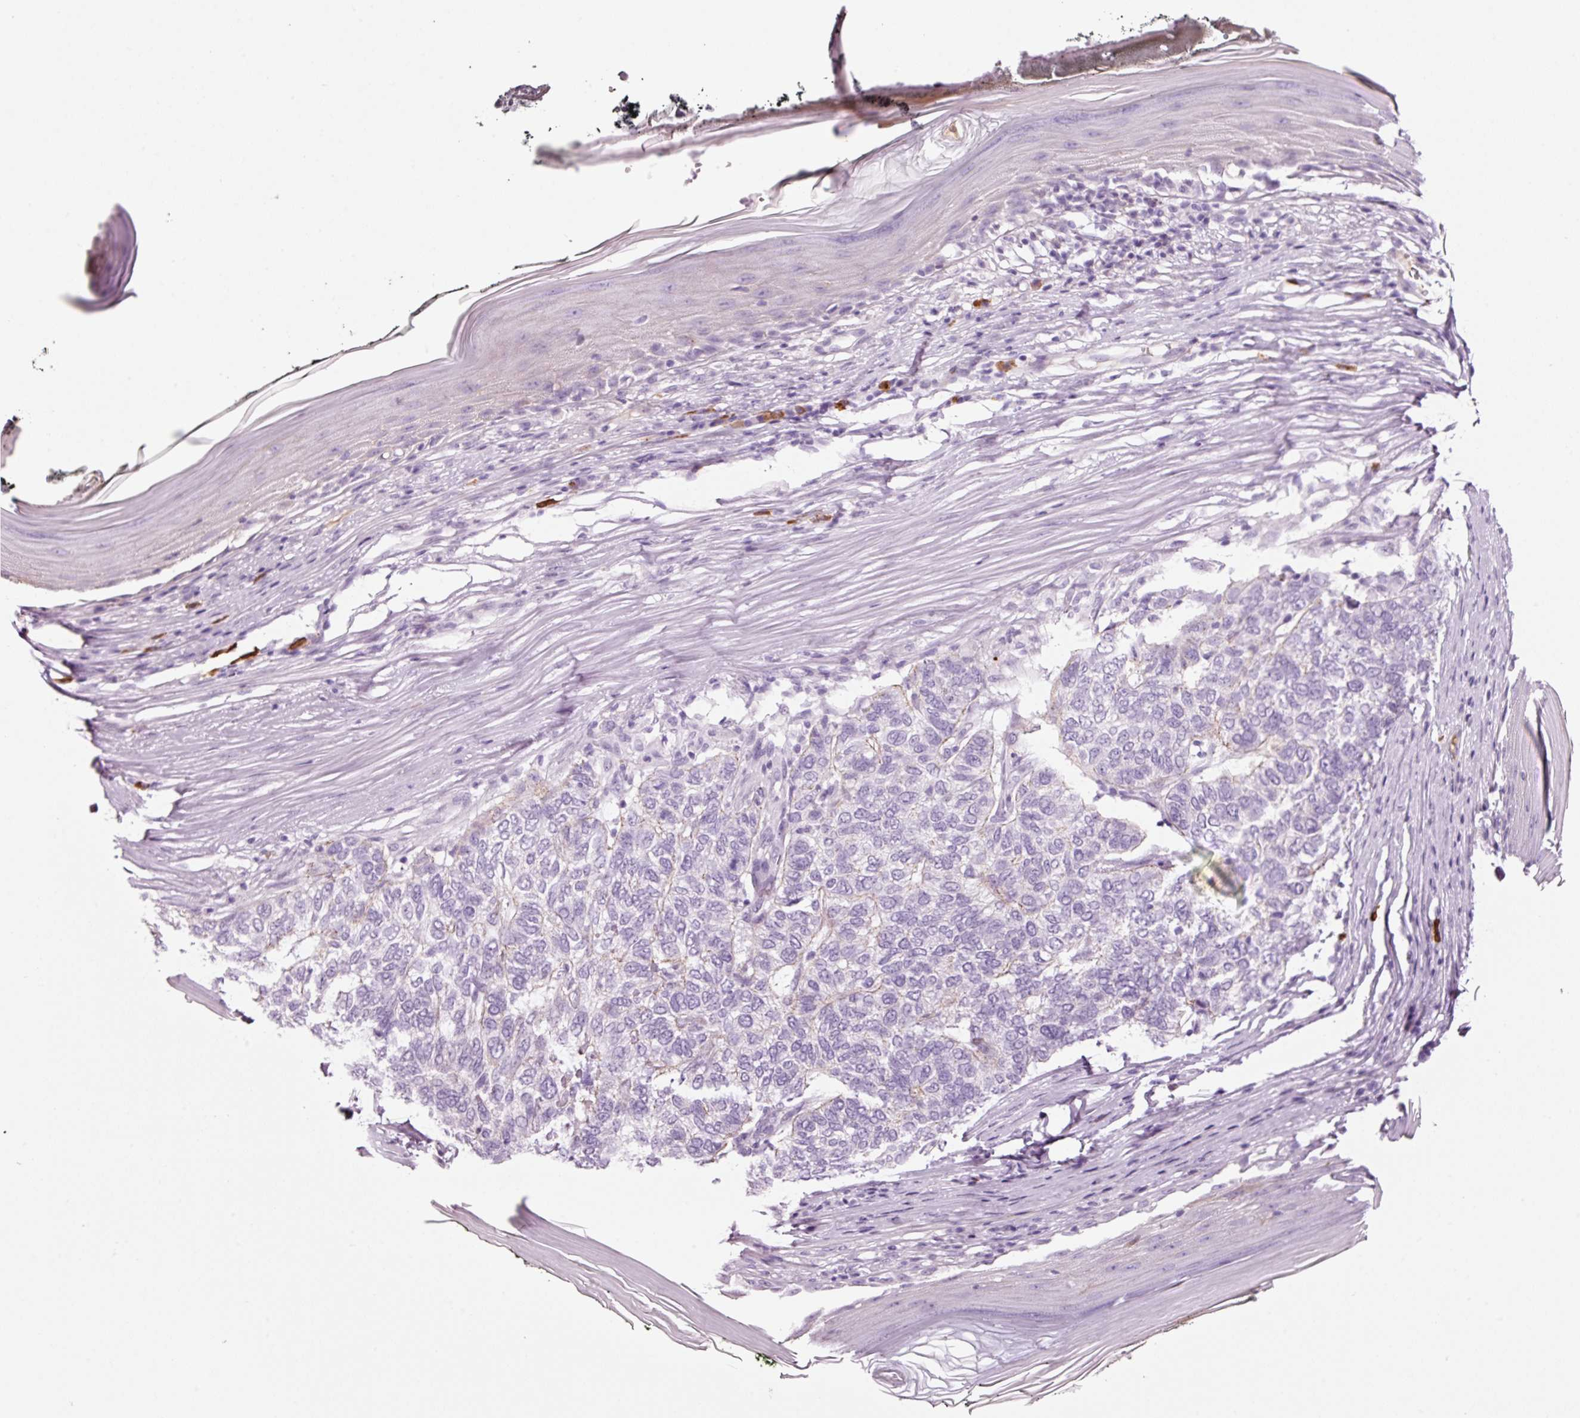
{"staining": {"intensity": "negative", "quantity": "none", "location": "none"}, "tissue": "skin cancer", "cell_type": "Tumor cells", "image_type": "cancer", "snomed": [{"axis": "morphology", "description": "Basal cell carcinoma"}, {"axis": "topography", "description": "Skin"}], "caption": "Histopathology image shows no protein positivity in tumor cells of skin cancer (basal cell carcinoma) tissue.", "gene": "KLF1", "patient": {"sex": "female", "age": 65}}